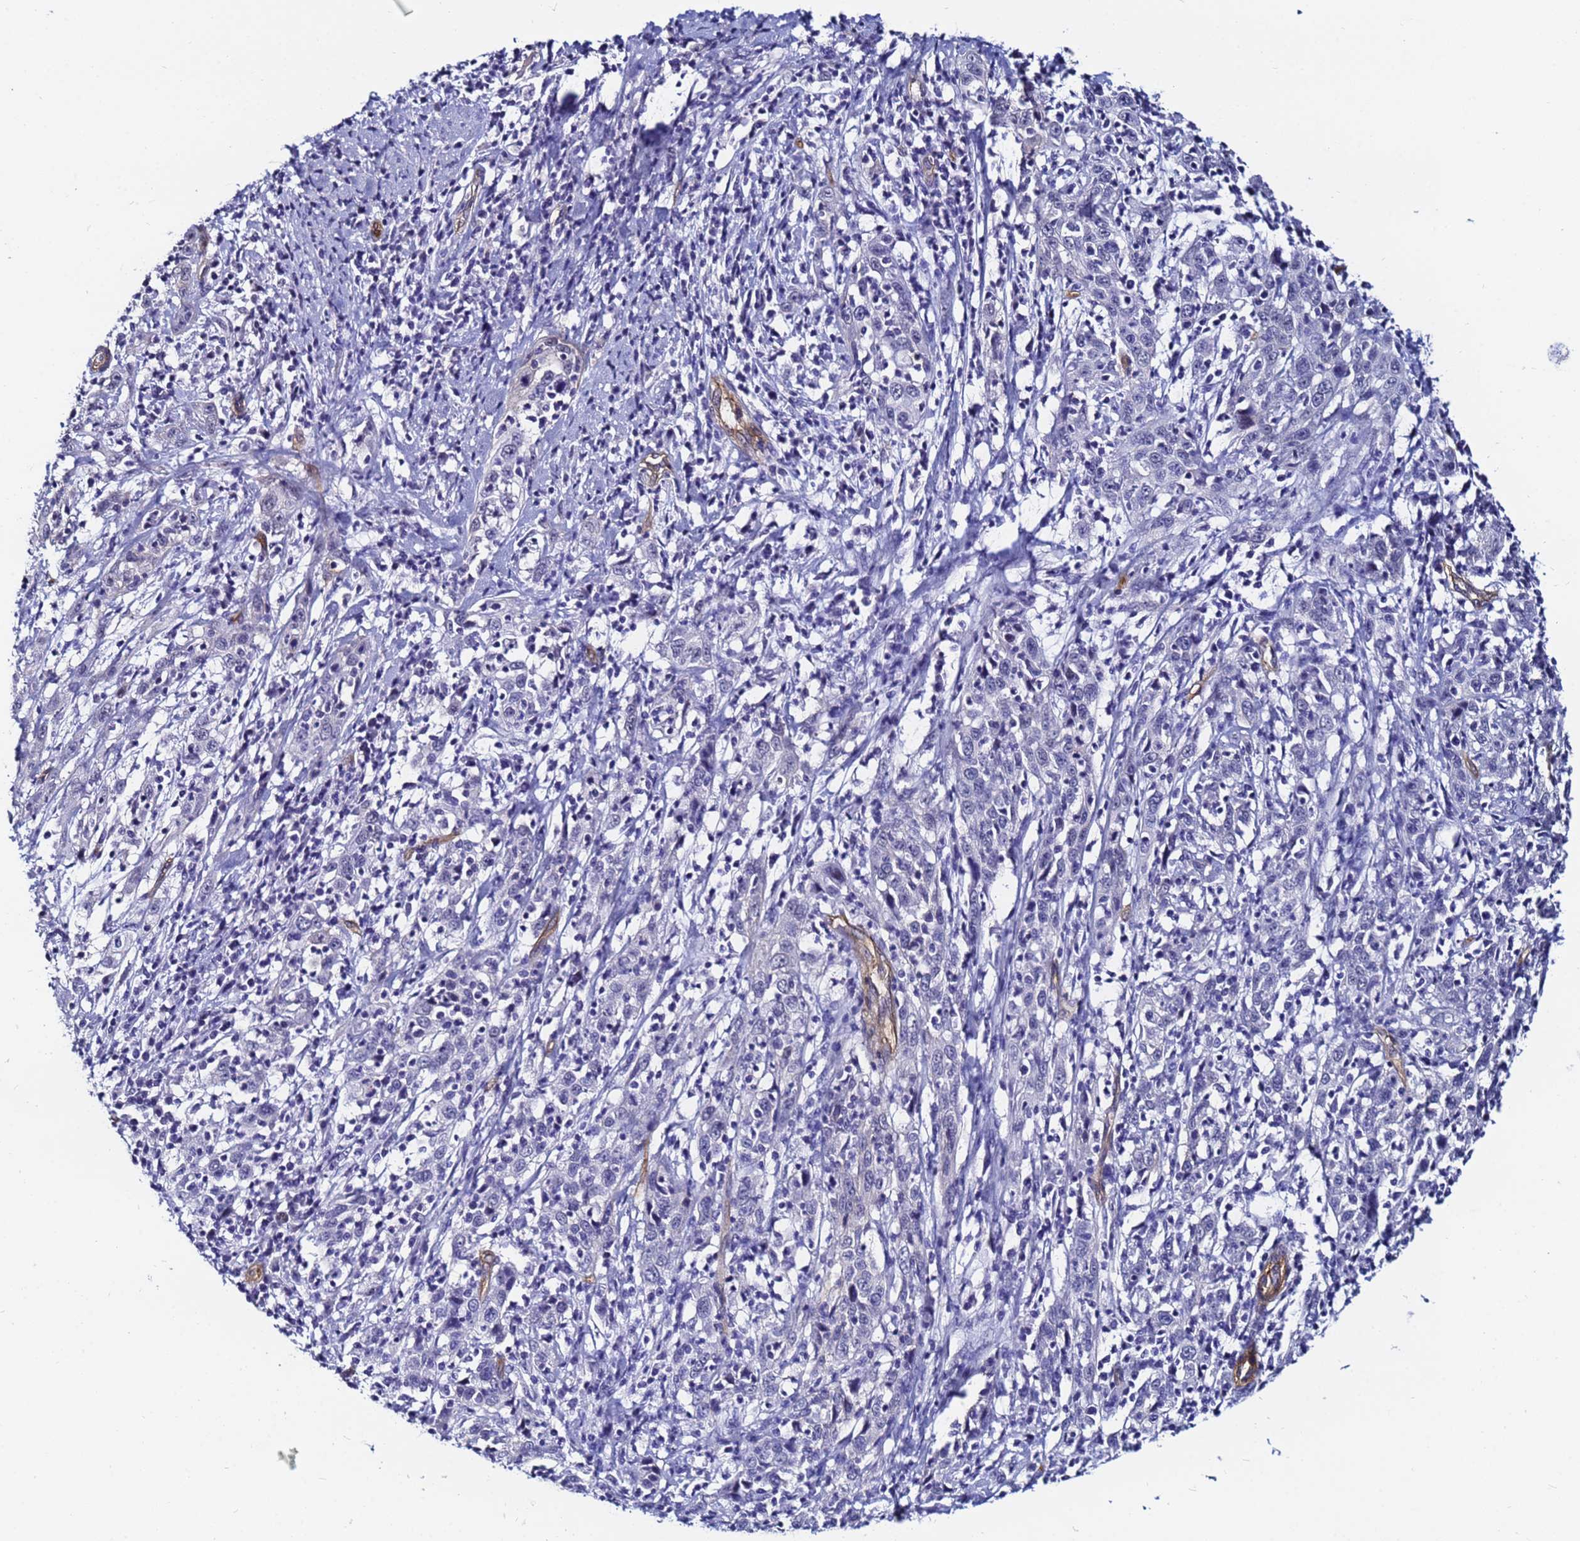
{"staining": {"intensity": "negative", "quantity": "none", "location": "none"}, "tissue": "cervical cancer", "cell_type": "Tumor cells", "image_type": "cancer", "snomed": [{"axis": "morphology", "description": "Squamous cell carcinoma, NOS"}, {"axis": "topography", "description": "Cervix"}], "caption": "Immunohistochemical staining of human cervical squamous cell carcinoma shows no significant positivity in tumor cells.", "gene": "DEFB104A", "patient": {"sex": "female", "age": 46}}